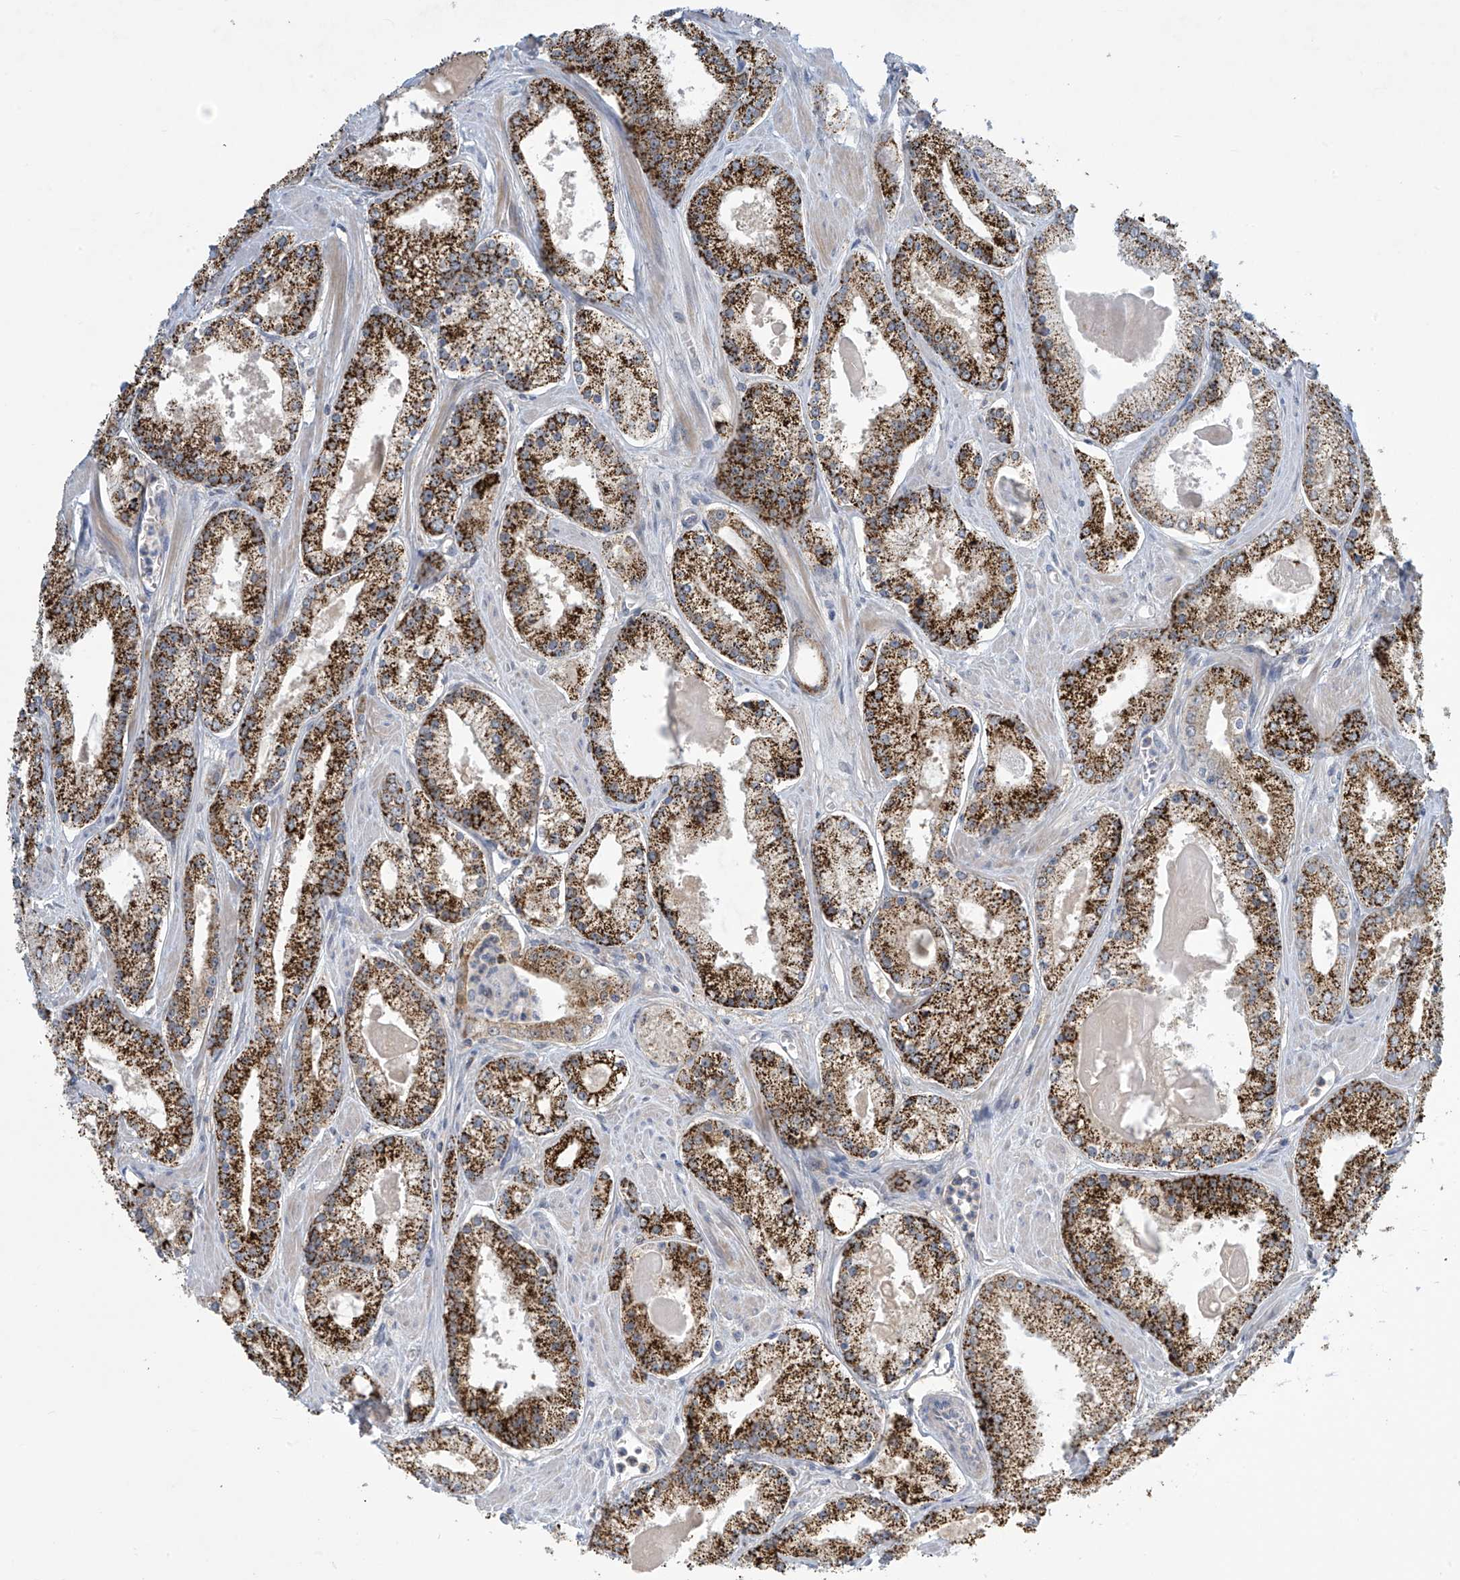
{"staining": {"intensity": "strong", "quantity": ">75%", "location": "cytoplasmic/membranous"}, "tissue": "prostate cancer", "cell_type": "Tumor cells", "image_type": "cancer", "snomed": [{"axis": "morphology", "description": "Adenocarcinoma, Low grade"}, {"axis": "topography", "description": "Prostate"}], "caption": "Strong cytoplasmic/membranous positivity is seen in about >75% of tumor cells in adenocarcinoma (low-grade) (prostate).", "gene": "IBA57", "patient": {"sex": "male", "age": 54}}